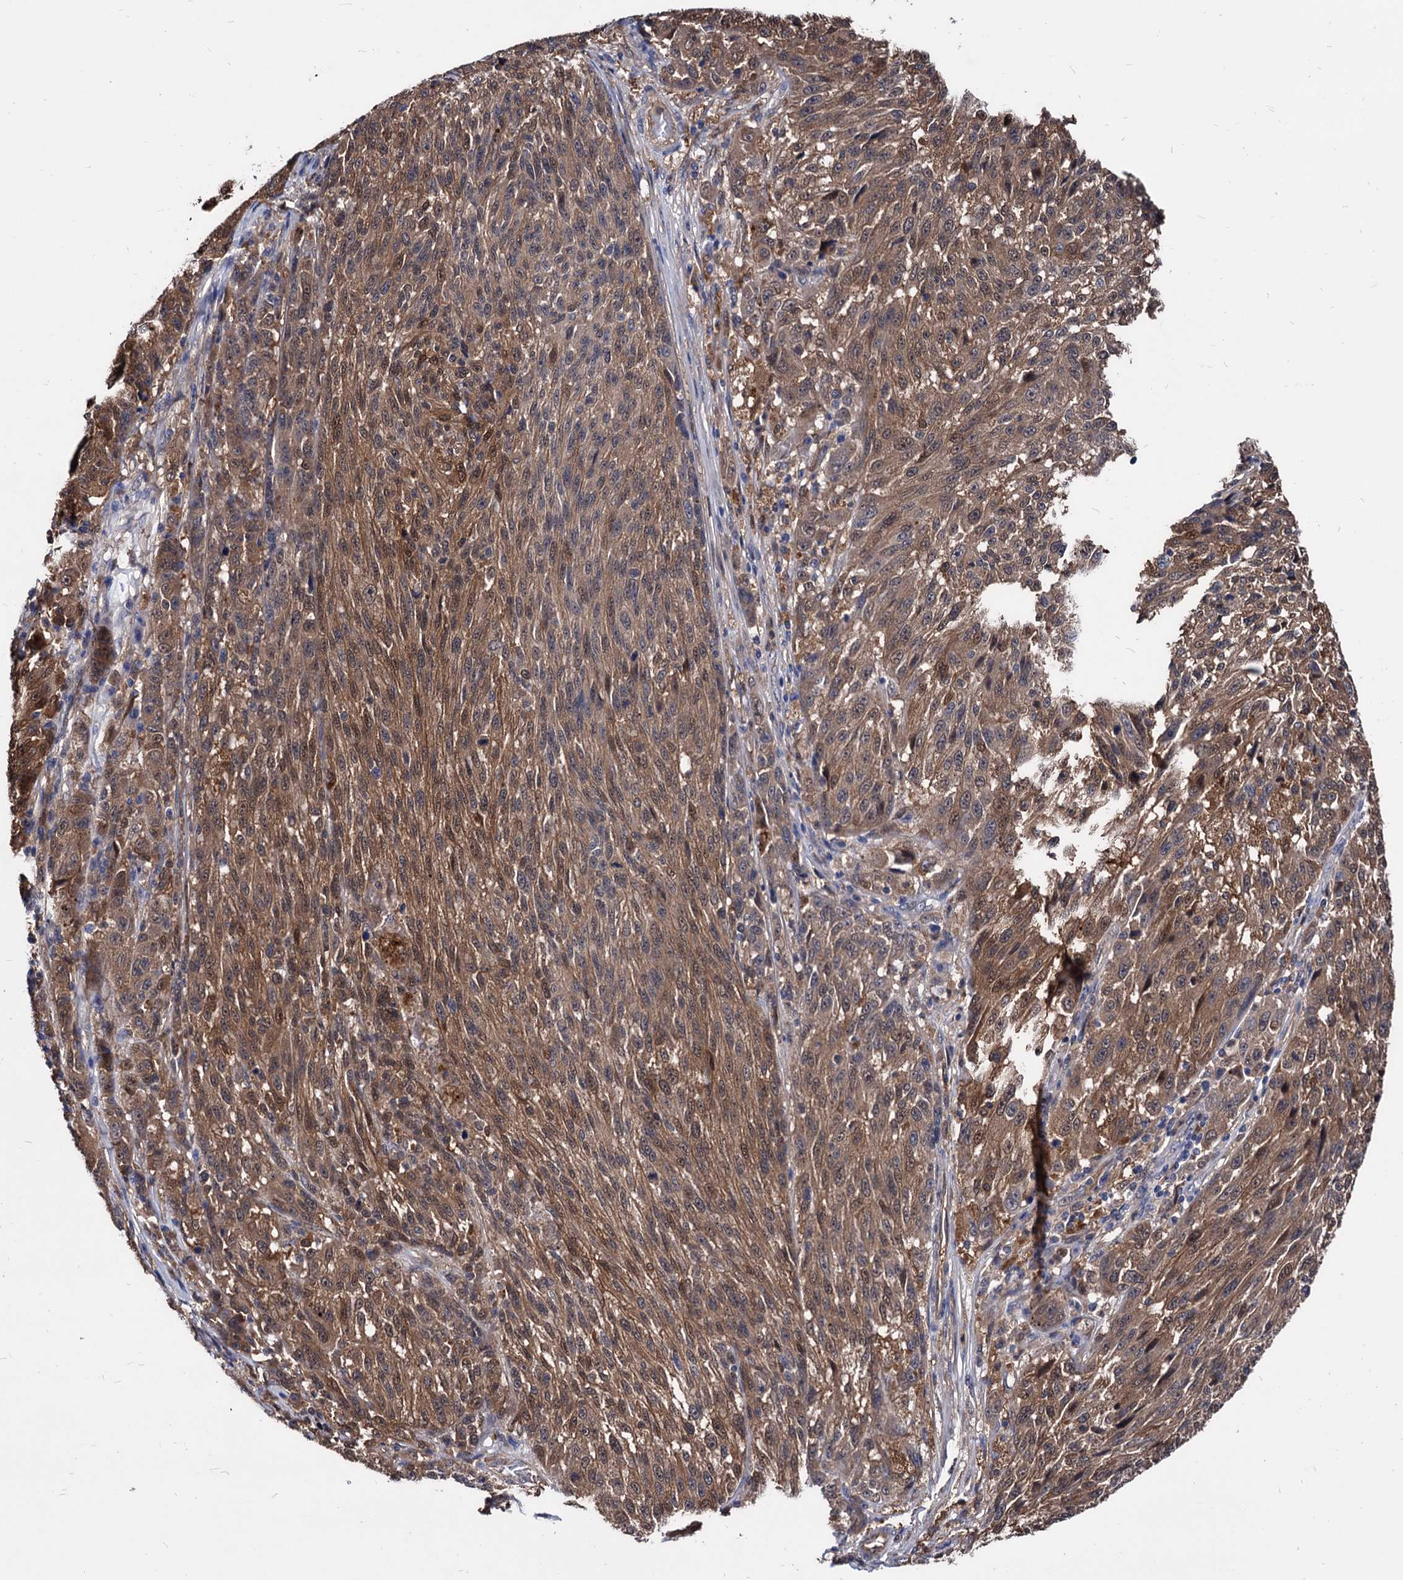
{"staining": {"intensity": "moderate", "quantity": ">75%", "location": "cytoplasmic/membranous,nuclear"}, "tissue": "melanoma", "cell_type": "Tumor cells", "image_type": "cancer", "snomed": [{"axis": "morphology", "description": "Malignant melanoma, NOS"}, {"axis": "topography", "description": "Skin"}], "caption": "The micrograph reveals immunohistochemical staining of malignant melanoma. There is moderate cytoplasmic/membranous and nuclear positivity is appreciated in about >75% of tumor cells. Nuclei are stained in blue.", "gene": "CPPED1", "patient": {"sex": "male", "age": 53}}